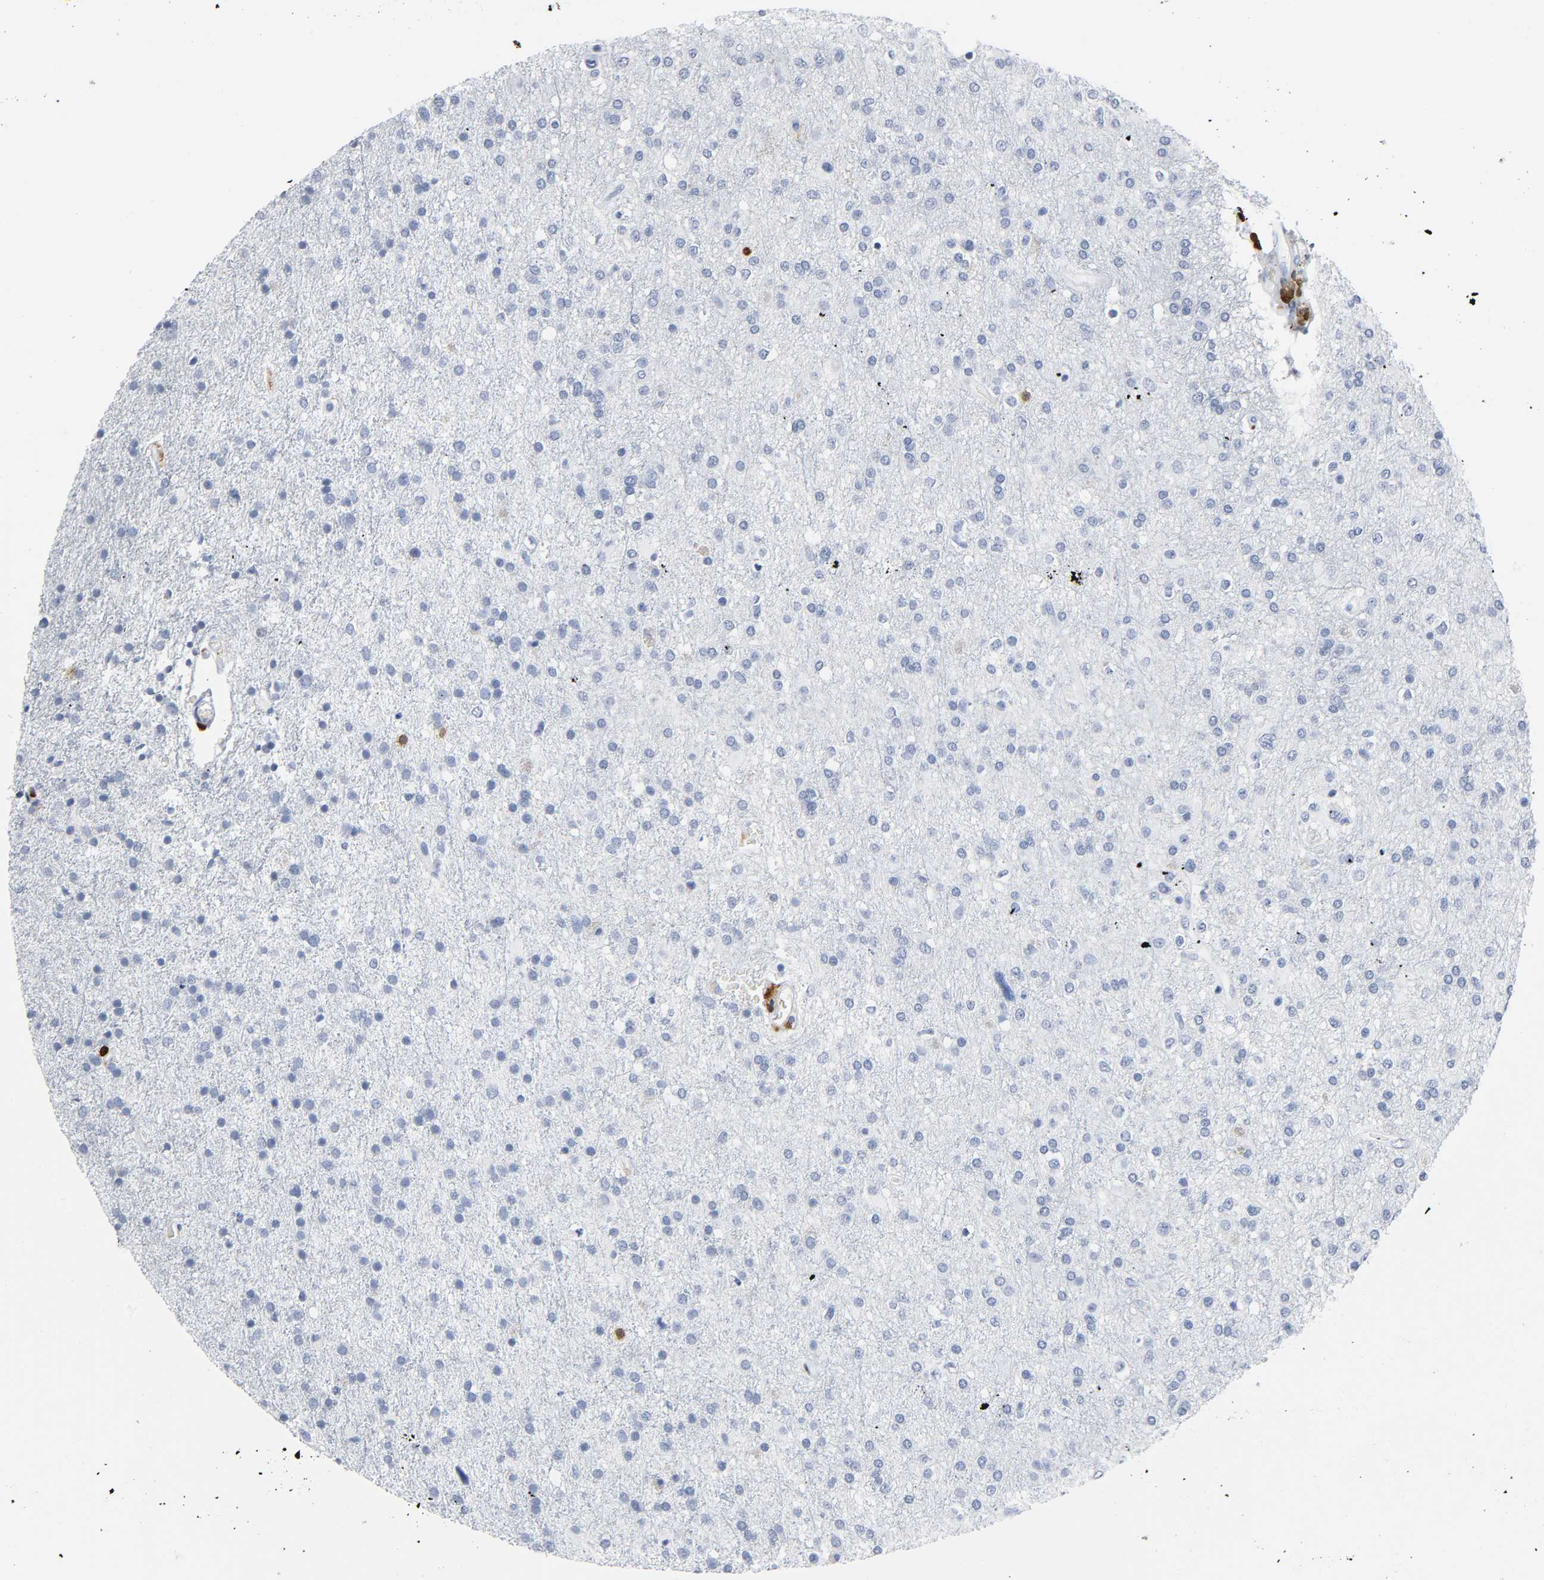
{"staining": {"intensity": "negative", "quantity": "none", "location": "none"}, "tissue": "glioma", "cell_type": "Tumor cells", "image_type": "cancer", "snomed": [{"axis": "morphology", "description": "Glioma, malignant, High grade"}, {"axis": "topography", "description": "Brain"}], "caption": "Glioma was stained to show a protein in brown. There is no significant staining in tumor cells.", "gene": "DOK2", "patient": {"sex": "male", "age": 33}}